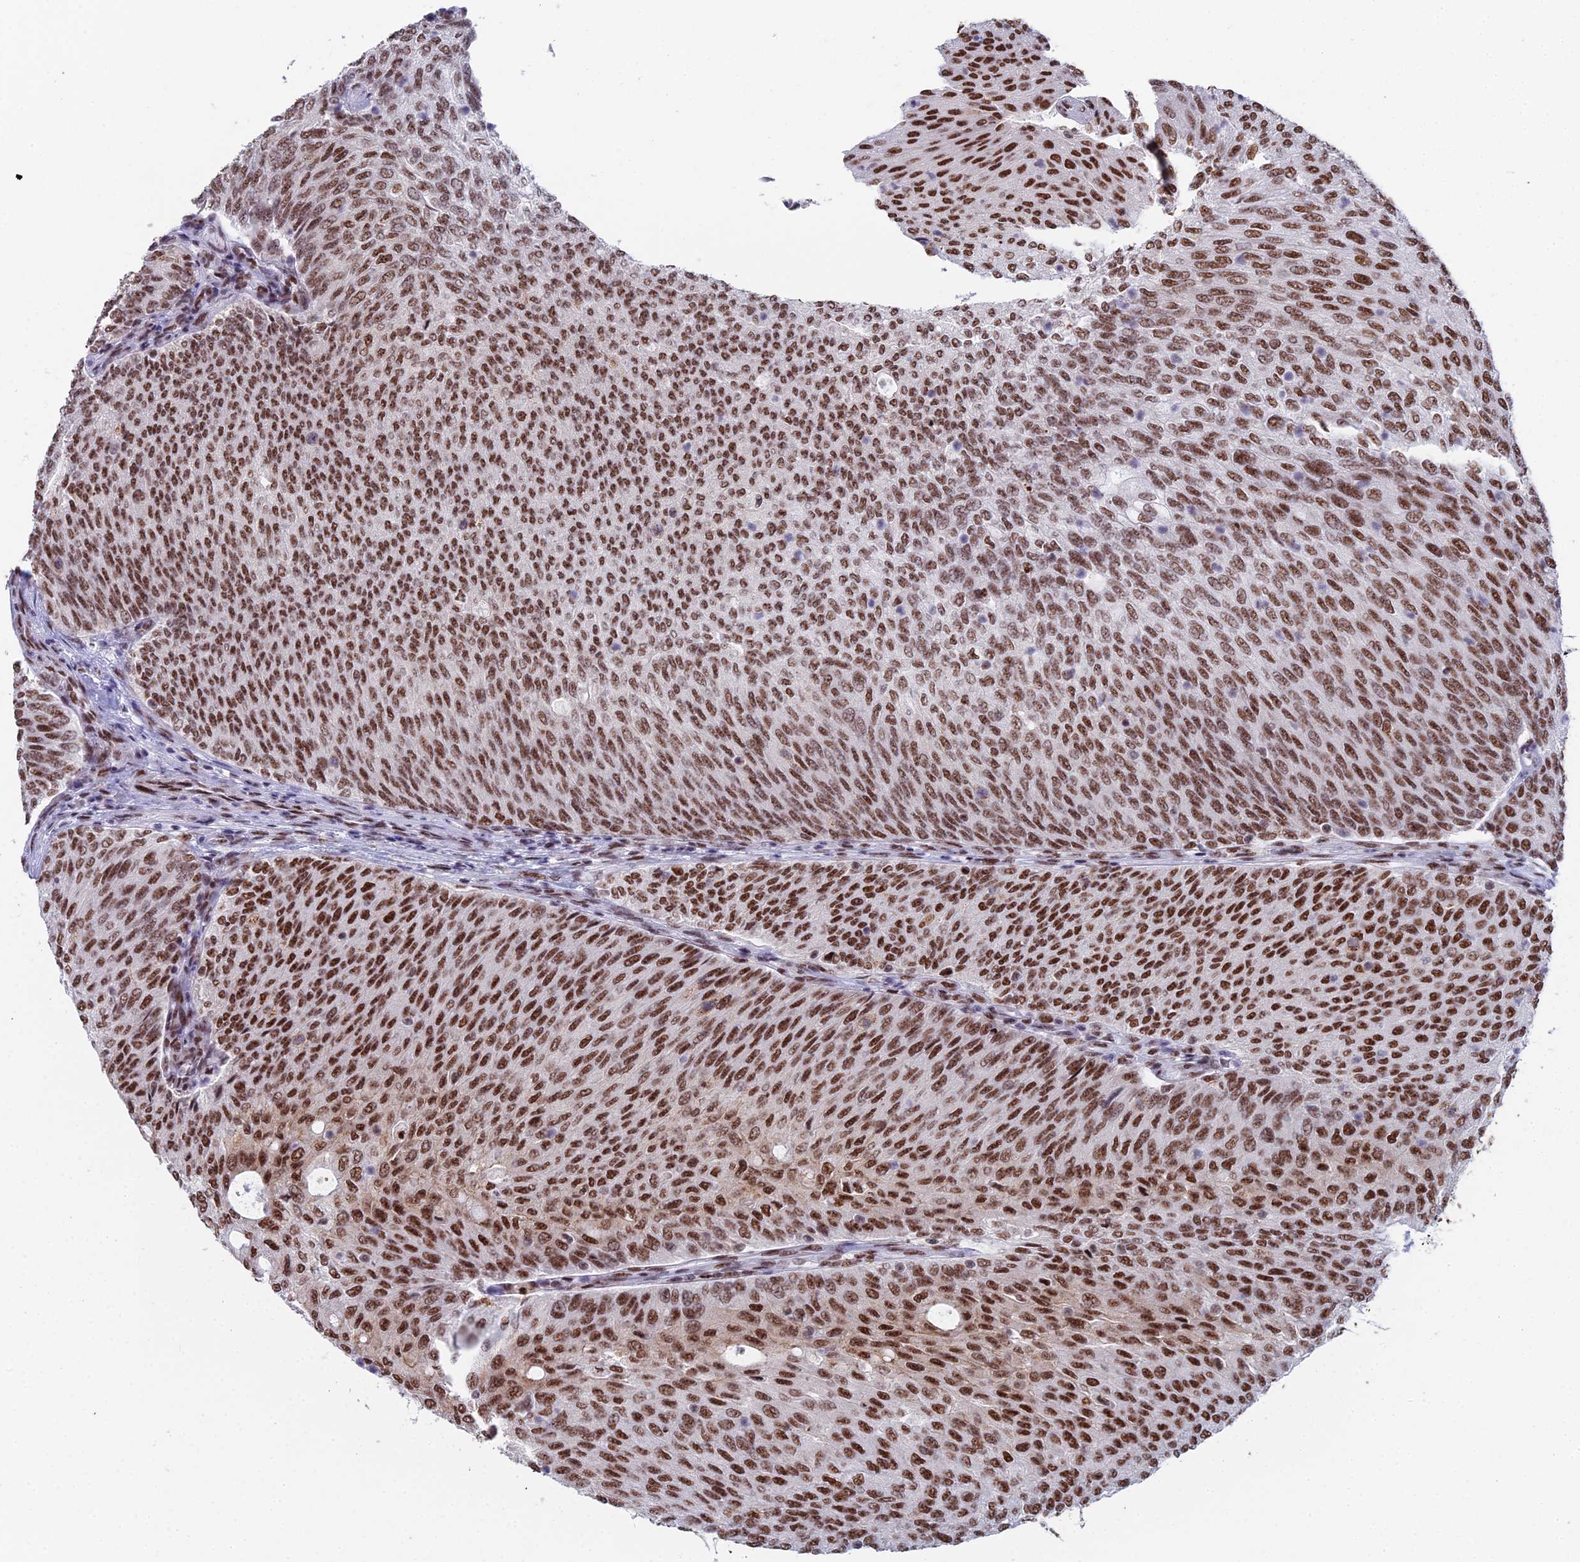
{"staining": {"intensity": "strong", "quantity": ">75%", "location": "nuclear"}, "tissue": "urothelial cancer", "cell_type": "Tumor cells", "image_type": "cancer", "snomed": [{"axis": "morphology", "description": "Urothelial carcinoma, Low grade"}, {"axis": "topography", "description": "Urinary bladder"}], "caption": "Immunohistochemistry (IHC) photomicrograph of neoplastic tissue: human urothelial cancer stained using immunohistochemistry (IHC) reveals high levels of strong protein expression localized specifically in the nuclear of tumor cells, appearing as a nuclear brown color.", "gene": "SF3B3", "patient": {"sex": "female", "age": 79}}